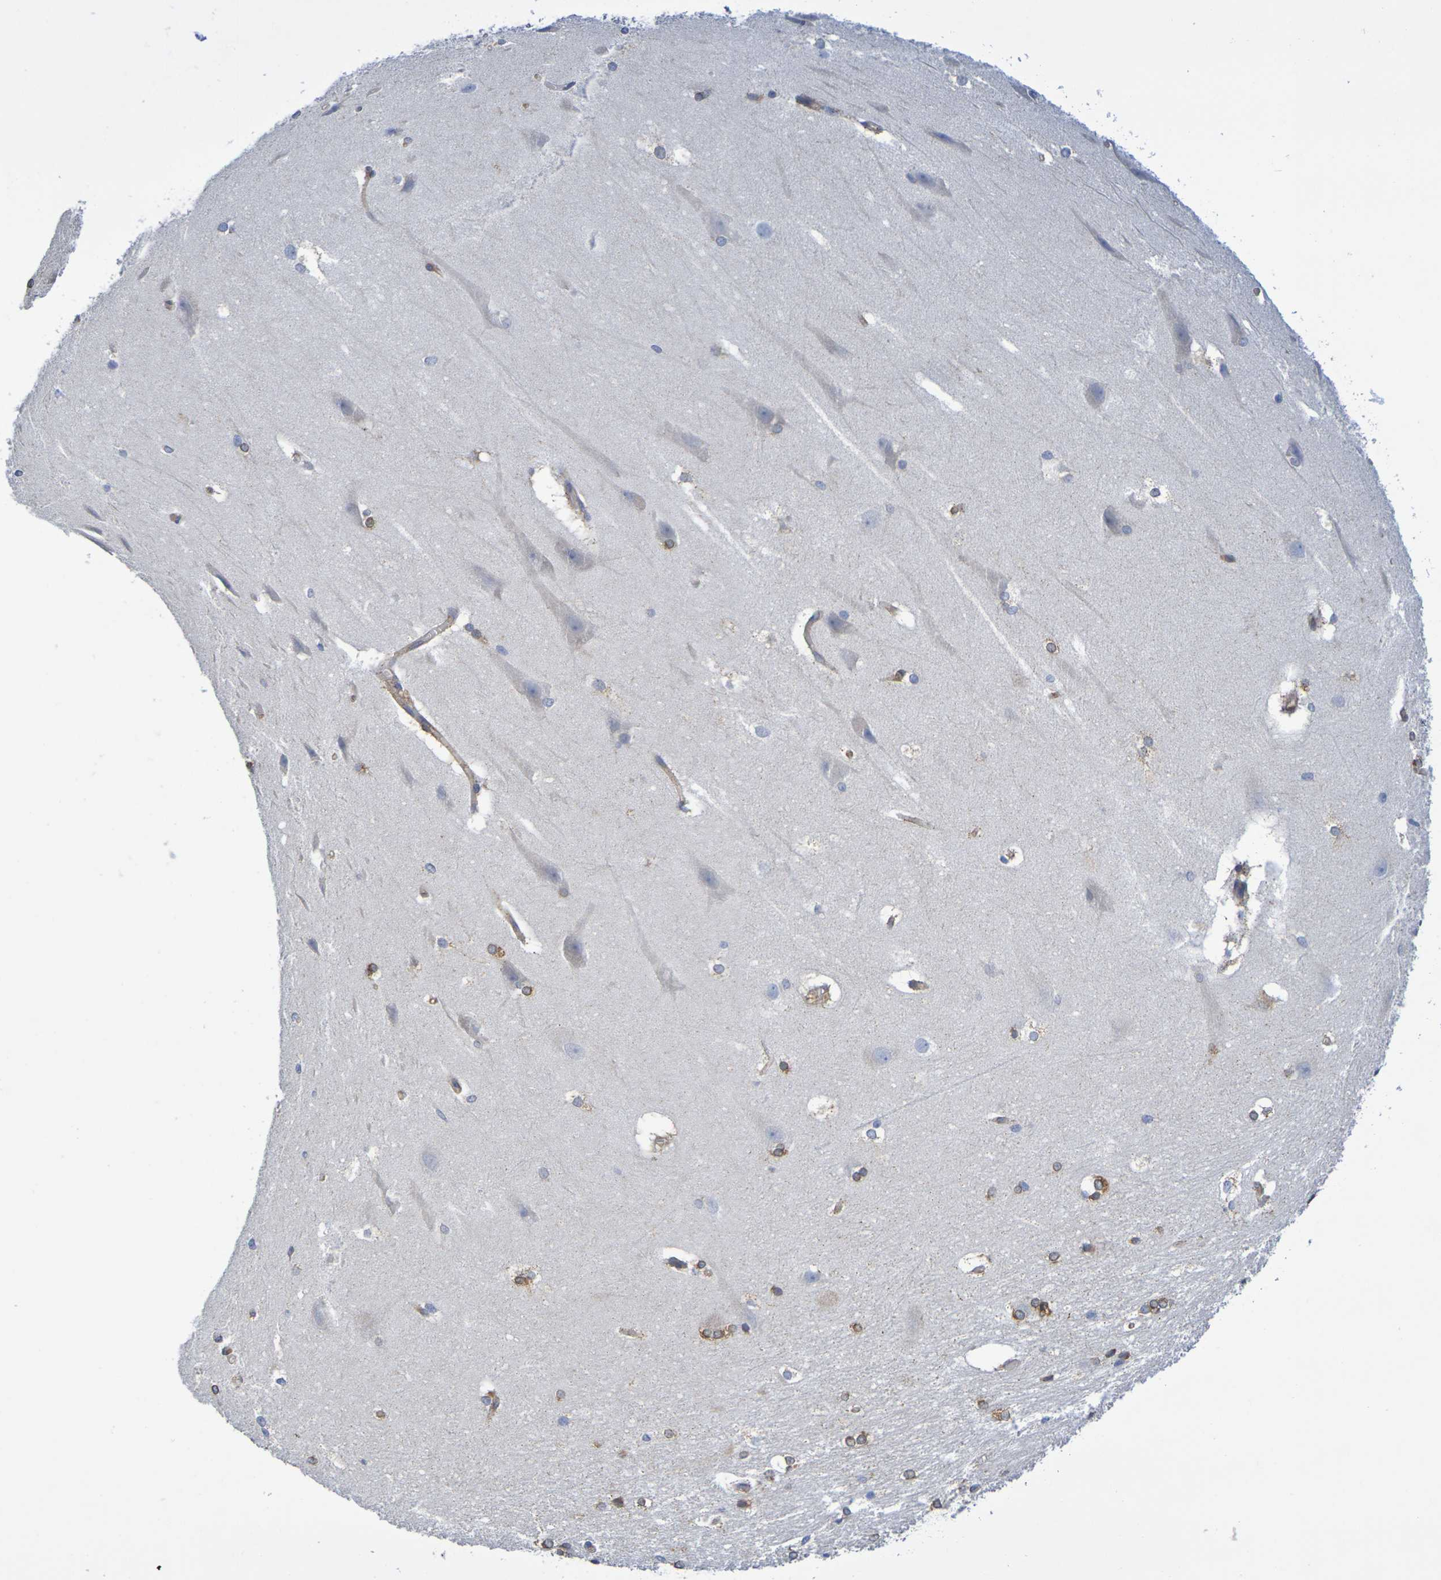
{"staining": {"intensity": "moderate", "quantity": "25%-75%", "location": "cytoplasmic/membranous"}, "tissue": "hippocampus", "cell_type": "Glial cells", "image_type": "normal", "snomed": [{"axis": "morphology", "description": "Normal tissue, NOS"}, {"axis": "topography", "description": "Hippocampus"}], "caption": "Immunohistochemical staining of unremarkable human hippocampus displays 25%-75% levels of moderate cytoplasmic/membranous protein expression in approximately 25%-75% of glial cells.", "gene": "TMCC3", "patient": {"sex": "female", "age": 19}}